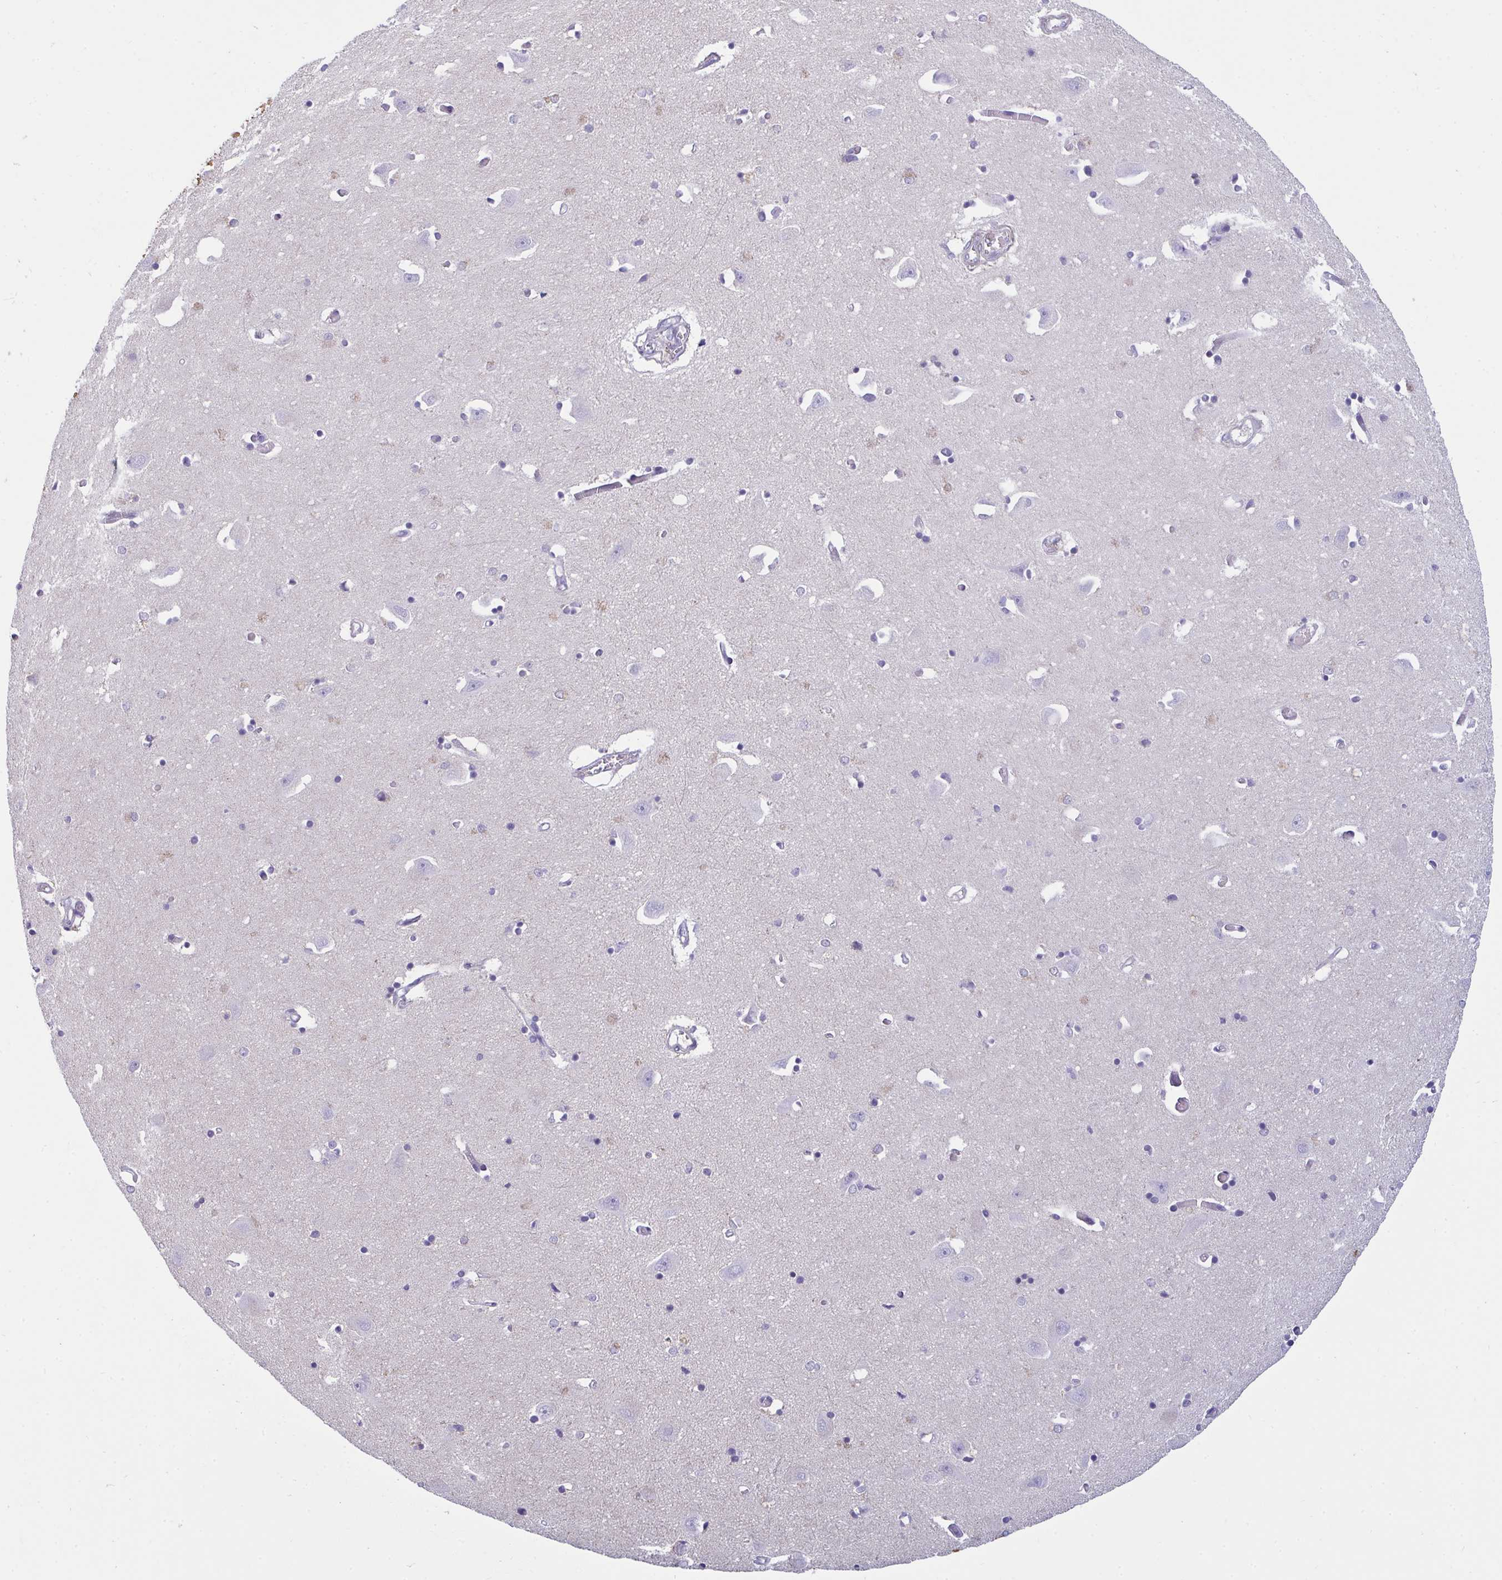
{"staining": {"intensity": "negative", "quantity": "none", "location": "none"}, "tissue": "caudate", "cell_type": "Glial cells", "image_type": "normal", "snomed": [{"axis": "morphology", "description": "Normal tissue, NOS"}, {"axis": "topography", "description": "Lateral ventricle wall"}, {"axis": "topography", "description": "Hippocampus"}], "caption": "This is an IHC micrograph of benign caudate. There is no positivity in glial cells.", "gene": "SUZ12", "patient": {"sex": "female", "age": 63}}